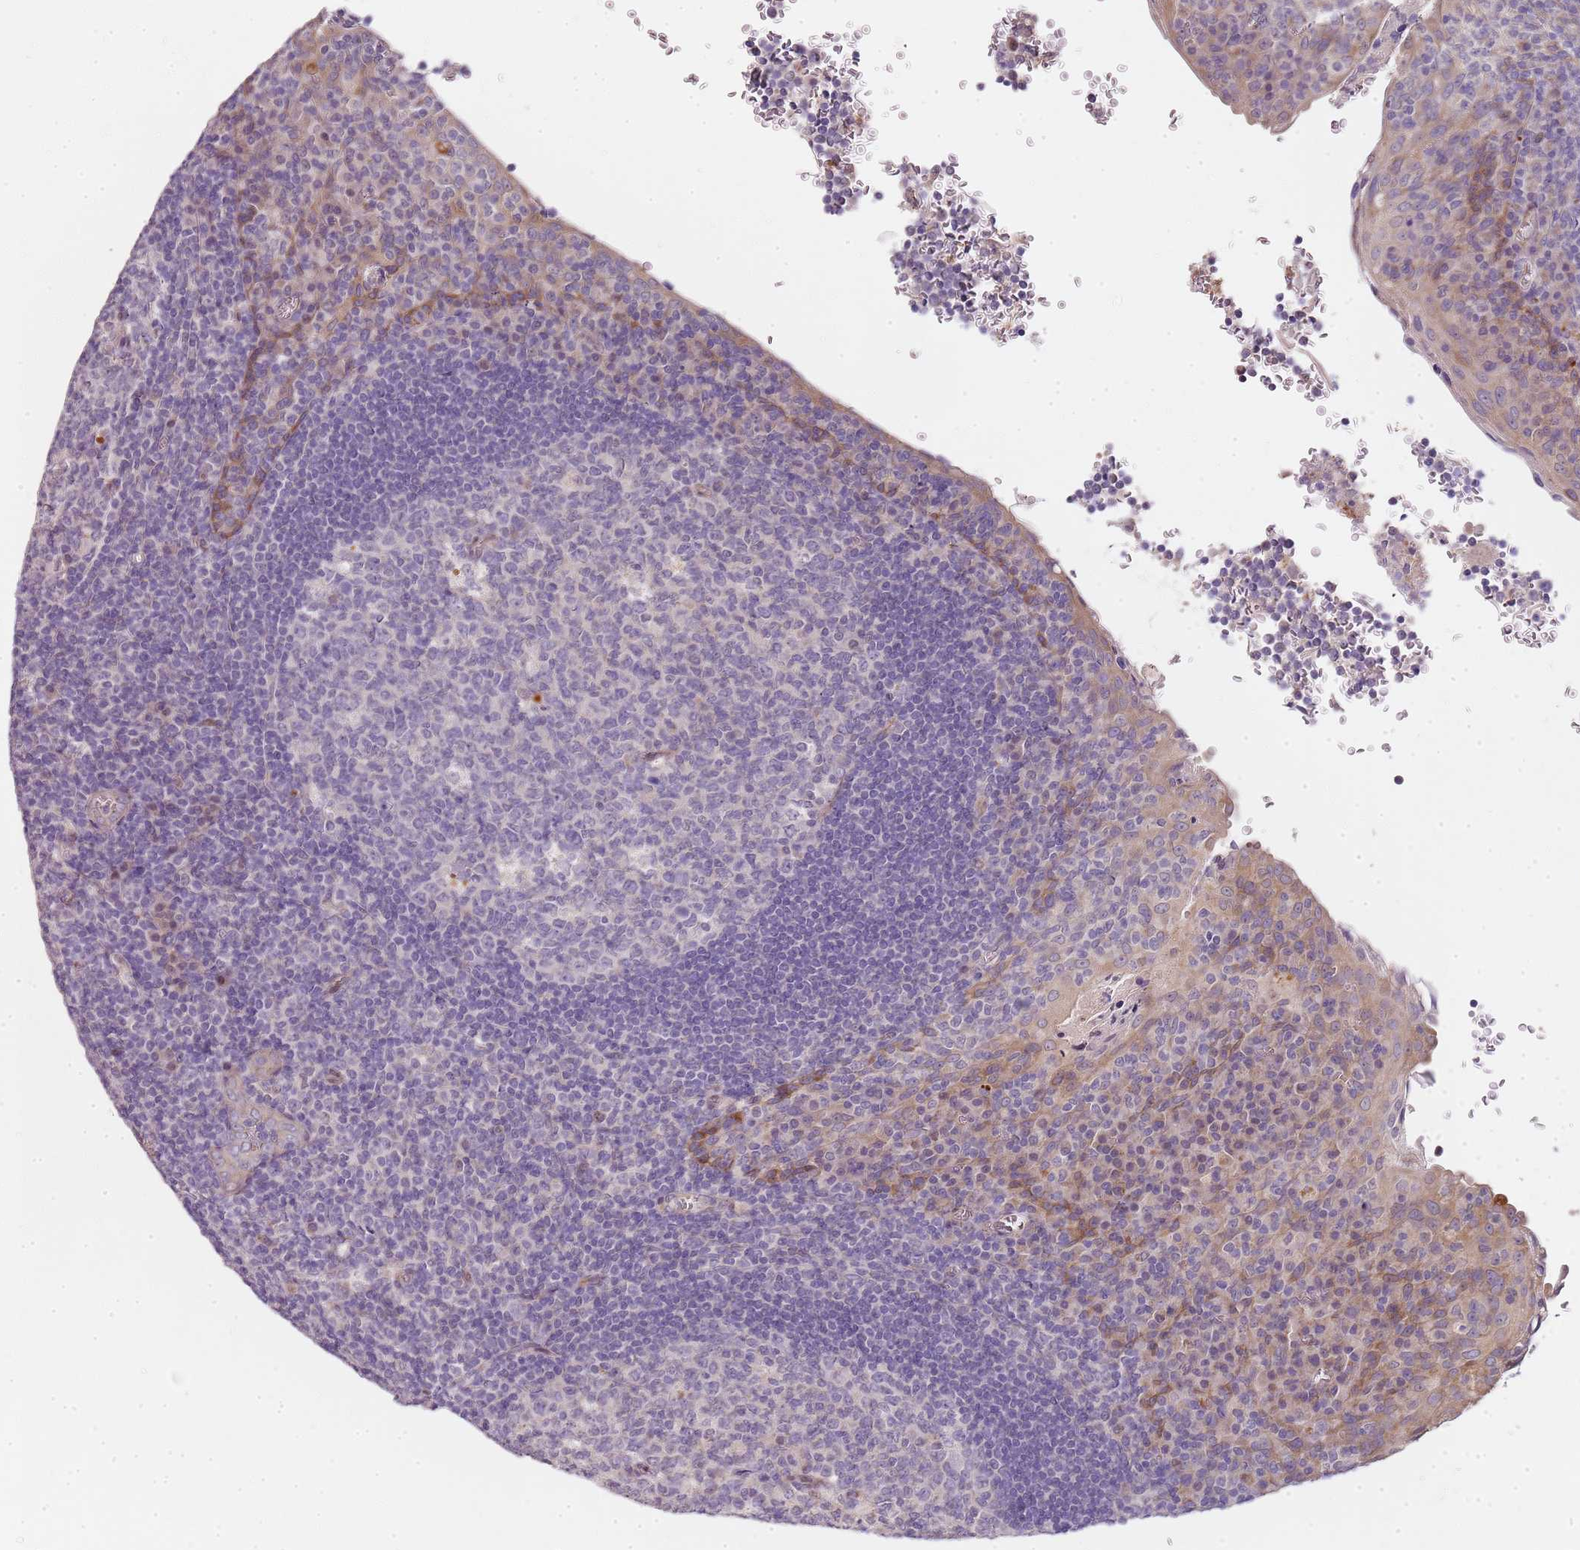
{"staining": {"intensity": "negative", "quantity": "none", "location": "none"}, "tissue": "tonsil", "cell_type": "Germinal center cells", "image_type": "normal", "snomed": [{"axis": "morphology", "description": "Normal tissue, NOS"}, {"axis": "topography", "description": "Tonsil"}], "caption": "Immunohistochemistry (IHC) histopathology image of unremarkable tonsil stained for a protein (brown), which shows no staining in germinal center cells. The staining is performed using DAB brown chromogen with nuclei counter-stained in using hematoxylin.", "gene": "TBC1D9", "patient": {"sex": "male", "age": 17}}